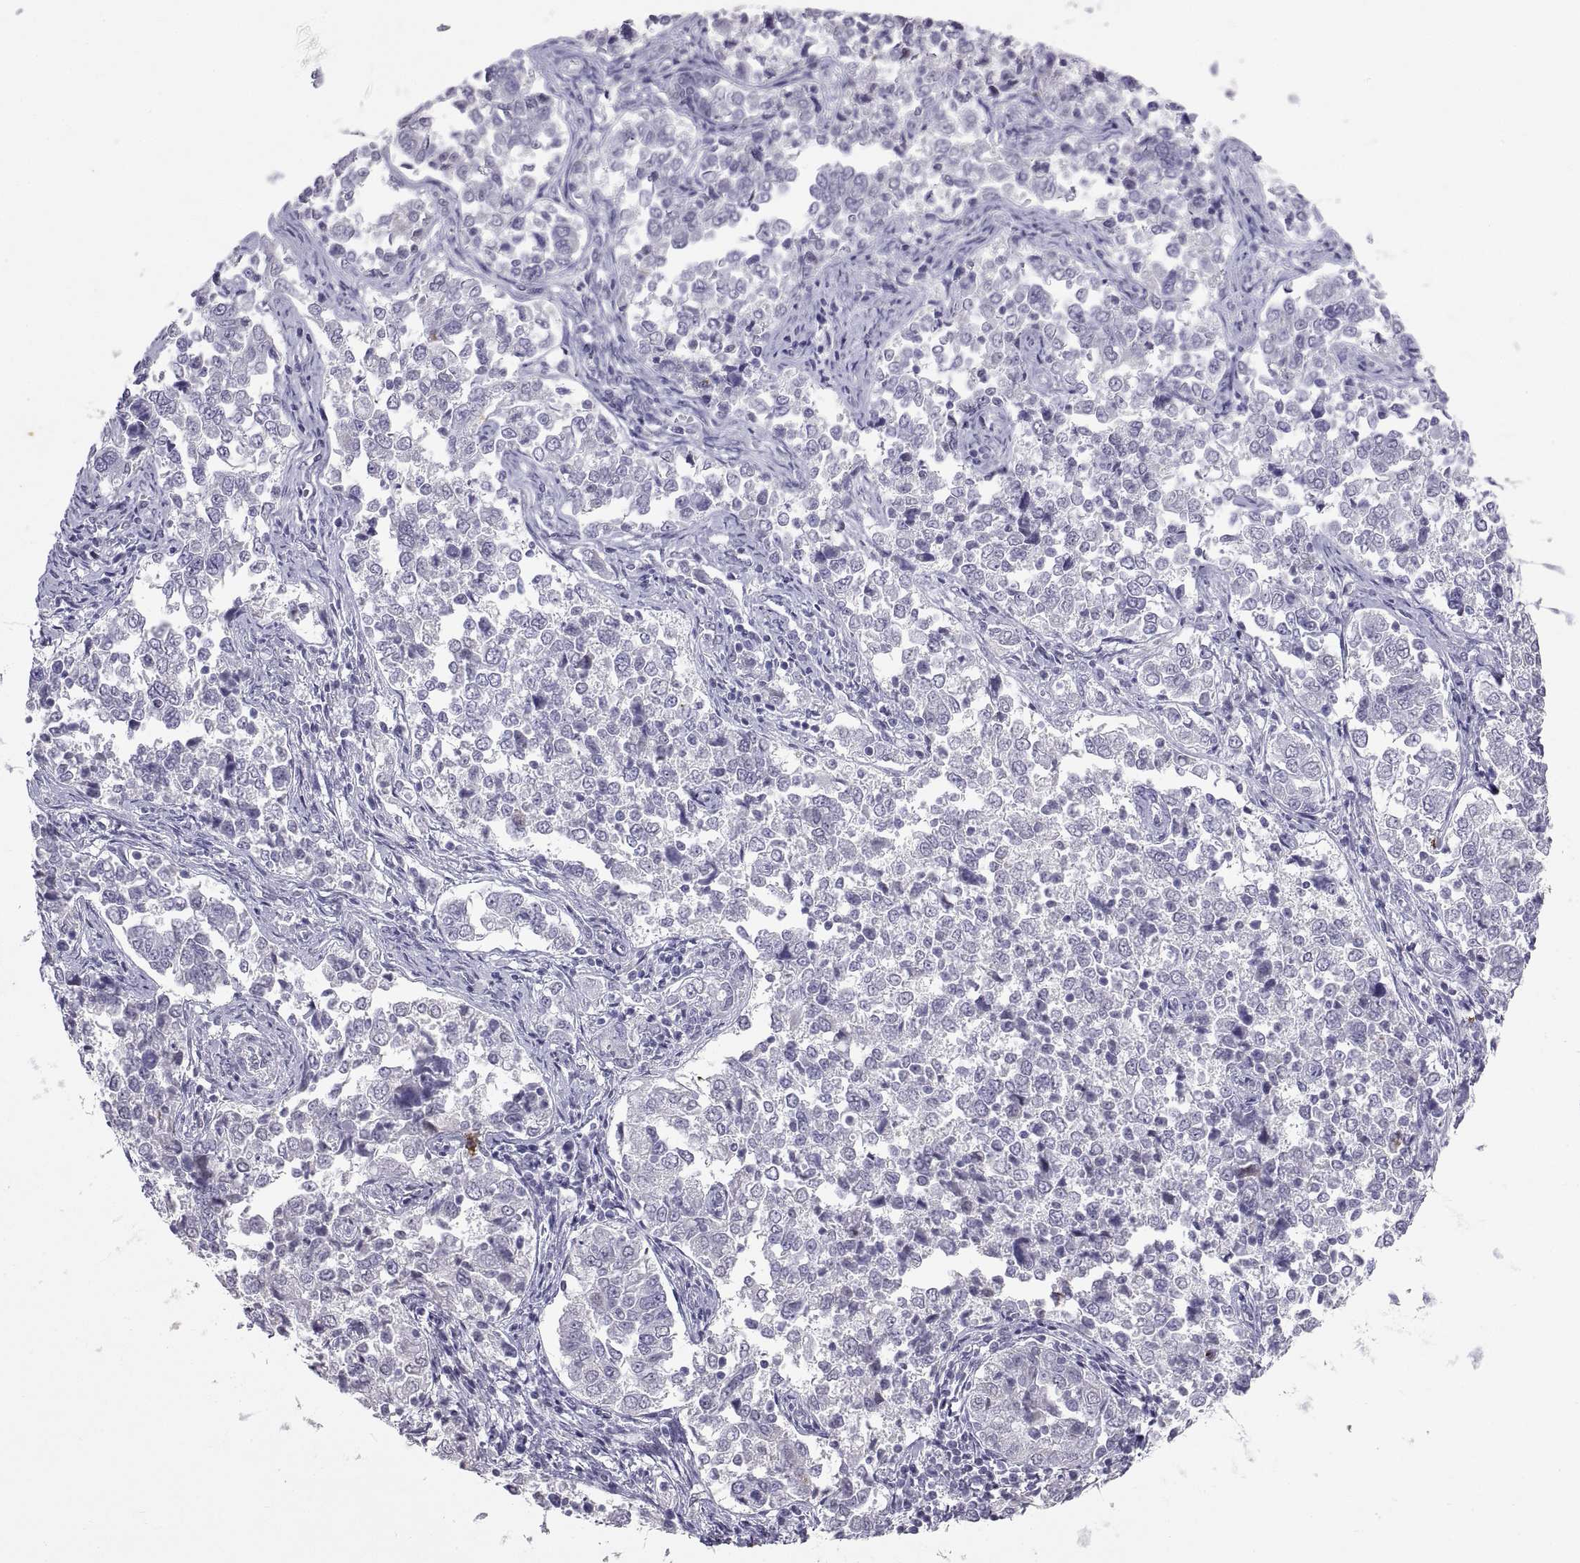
{"staining": {"intensity": "negative", "quantity": "none", "location": "none"}, "tissue": "endometrial cancer", "cell_type": "Tumor cells", "image_type": "cancer", "snomed": [{"axis": "morphology", "description": "Adenocarcinoma, NOS"}, {"axis": "topography", "description": "Endometrium"}], "caption": "There is no significant staining in tumor cells of endometrial cancer. (Brightfield microscopy of DAB (3,3'-diaminobenzidine) immunohistochemistry at high magnification).", "gene": "KRT77", "patient": {"sex": "female", "age": 43}}